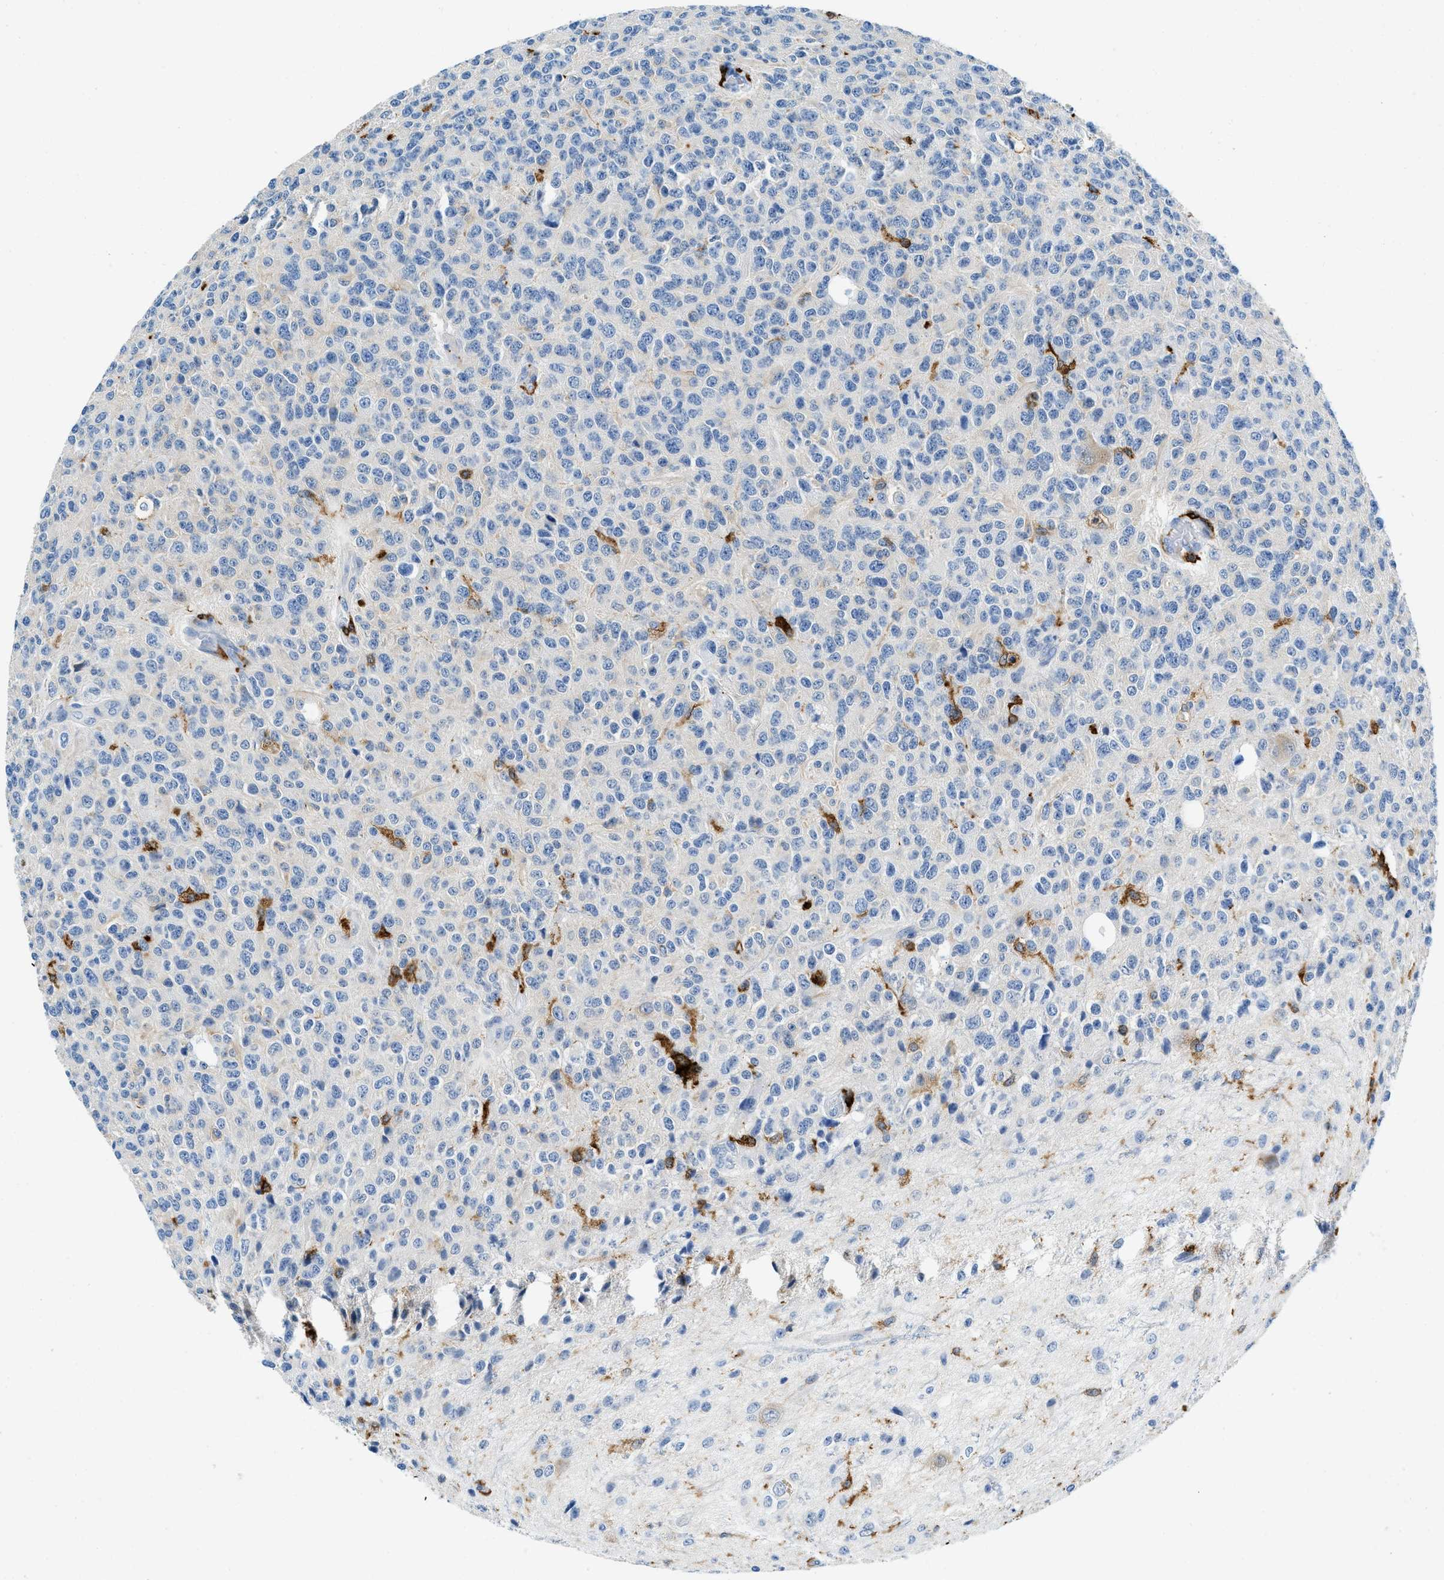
{"staining": {"intensity": "negative", "quantity": "none", "location": "none"}, "tissue": "glioma", "cell_type": "Tumor cells", "image_type": "cancer", "snomed": [{"axis": "morphology", "description": "Glioma, malignant, High grade"}, {"axis": "topography", "description": "pancreas cauda"}], "caption": "Immunohistochemical staining of malignant high-grade glioma reveals no significant positivity in tumor cells.", "gene": "CD226", "patient": {"sex": "male", "age": 60}}